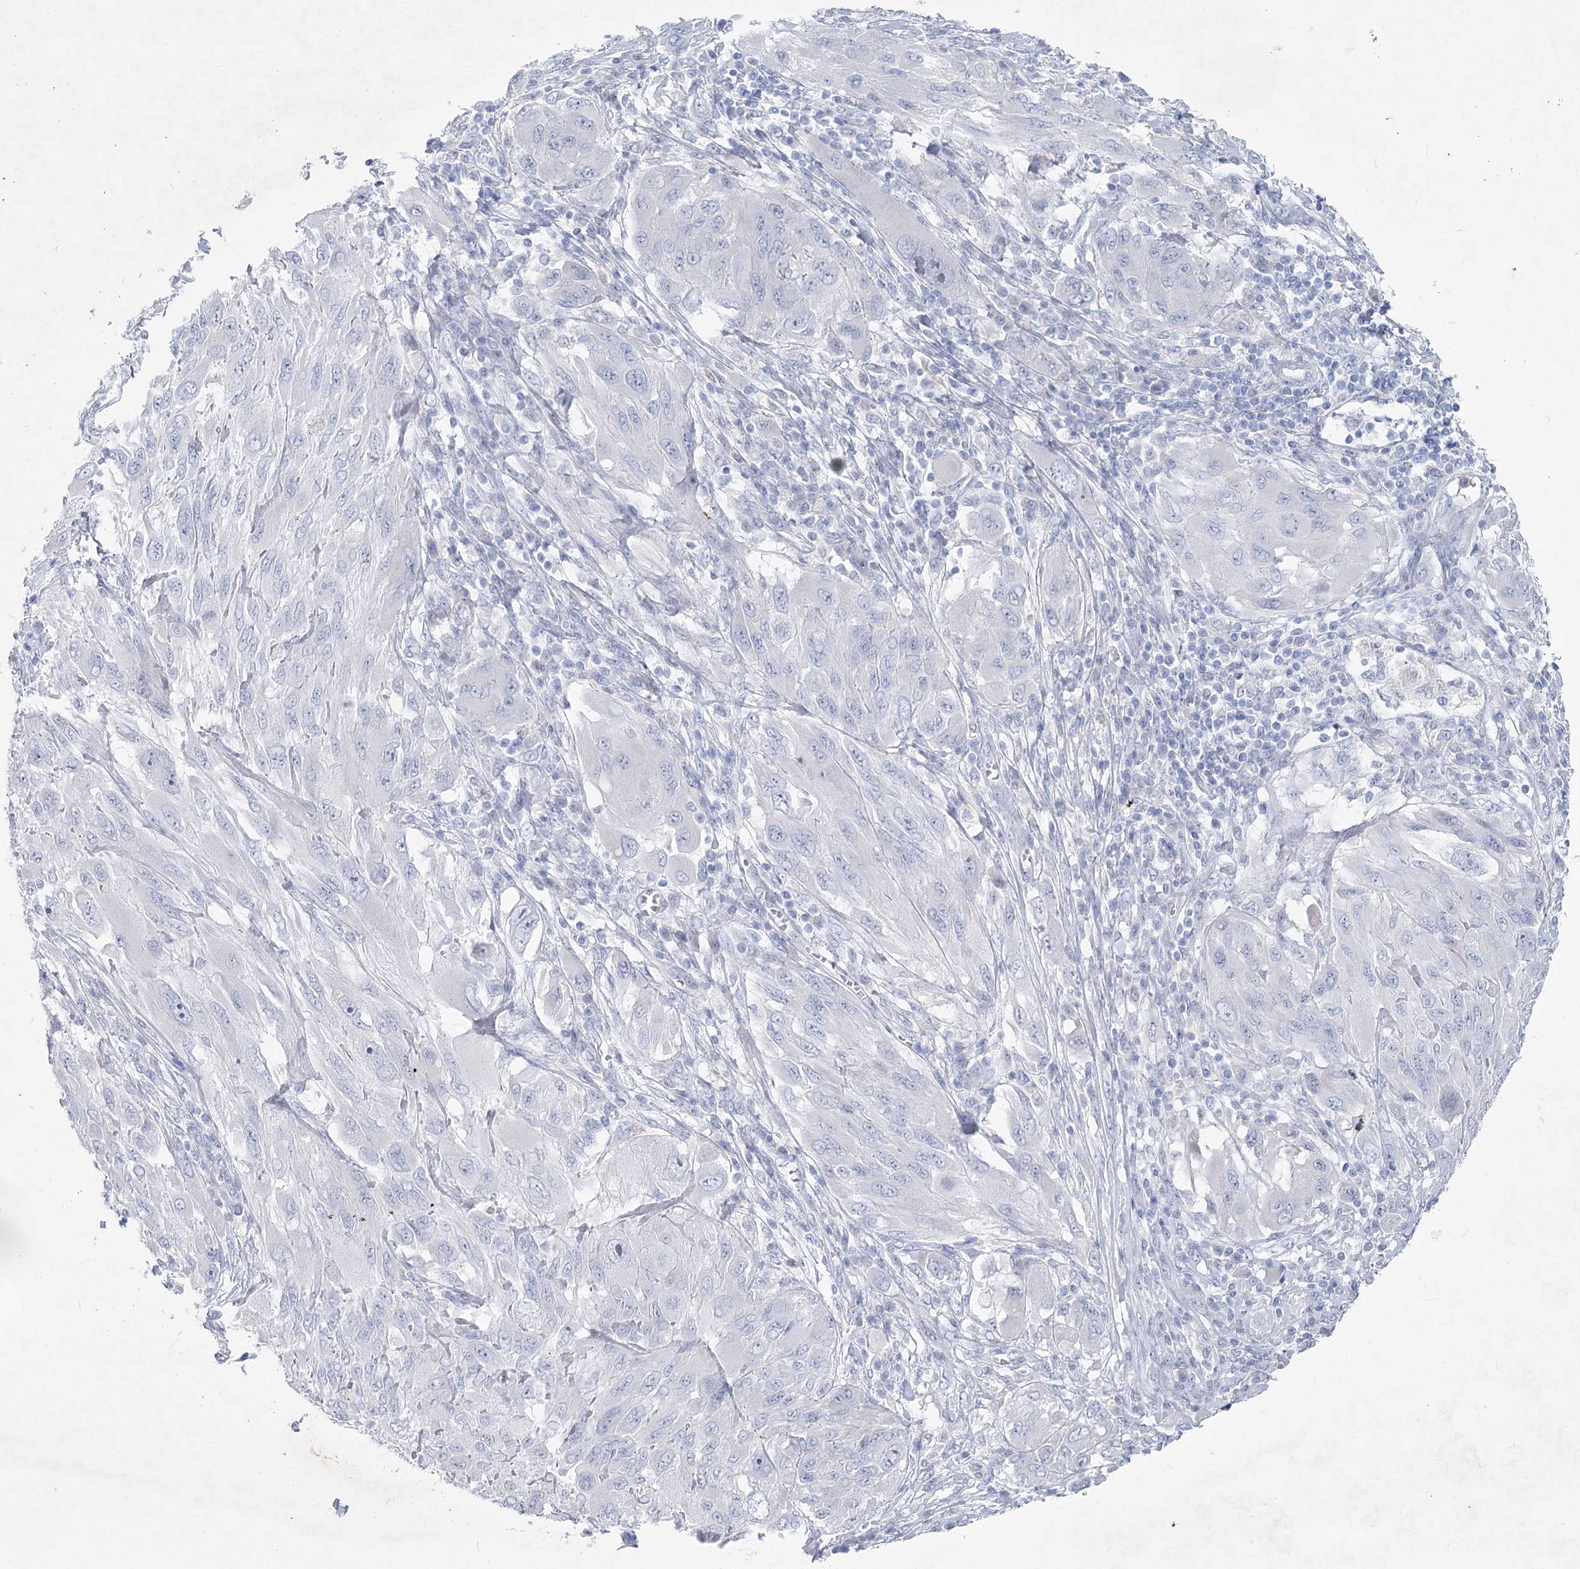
{"staining": {"intensity": "negative", "quantity": "none", "location": "none"}, "tissue": "melanoma", "cell_type": "Tumor cells", "image_type": "cancer", "snomed": [{"axis": "morphology", "description": "Malignant melanoma, NOS"}, {"axis": "topography", "description": "Skin"}], "caption": "DAB immunohistochemical staining of melanoma displays no significant staining in tumor cells.", "gene": "WDR74", "patient": {"sex": "female", "age": 91}}